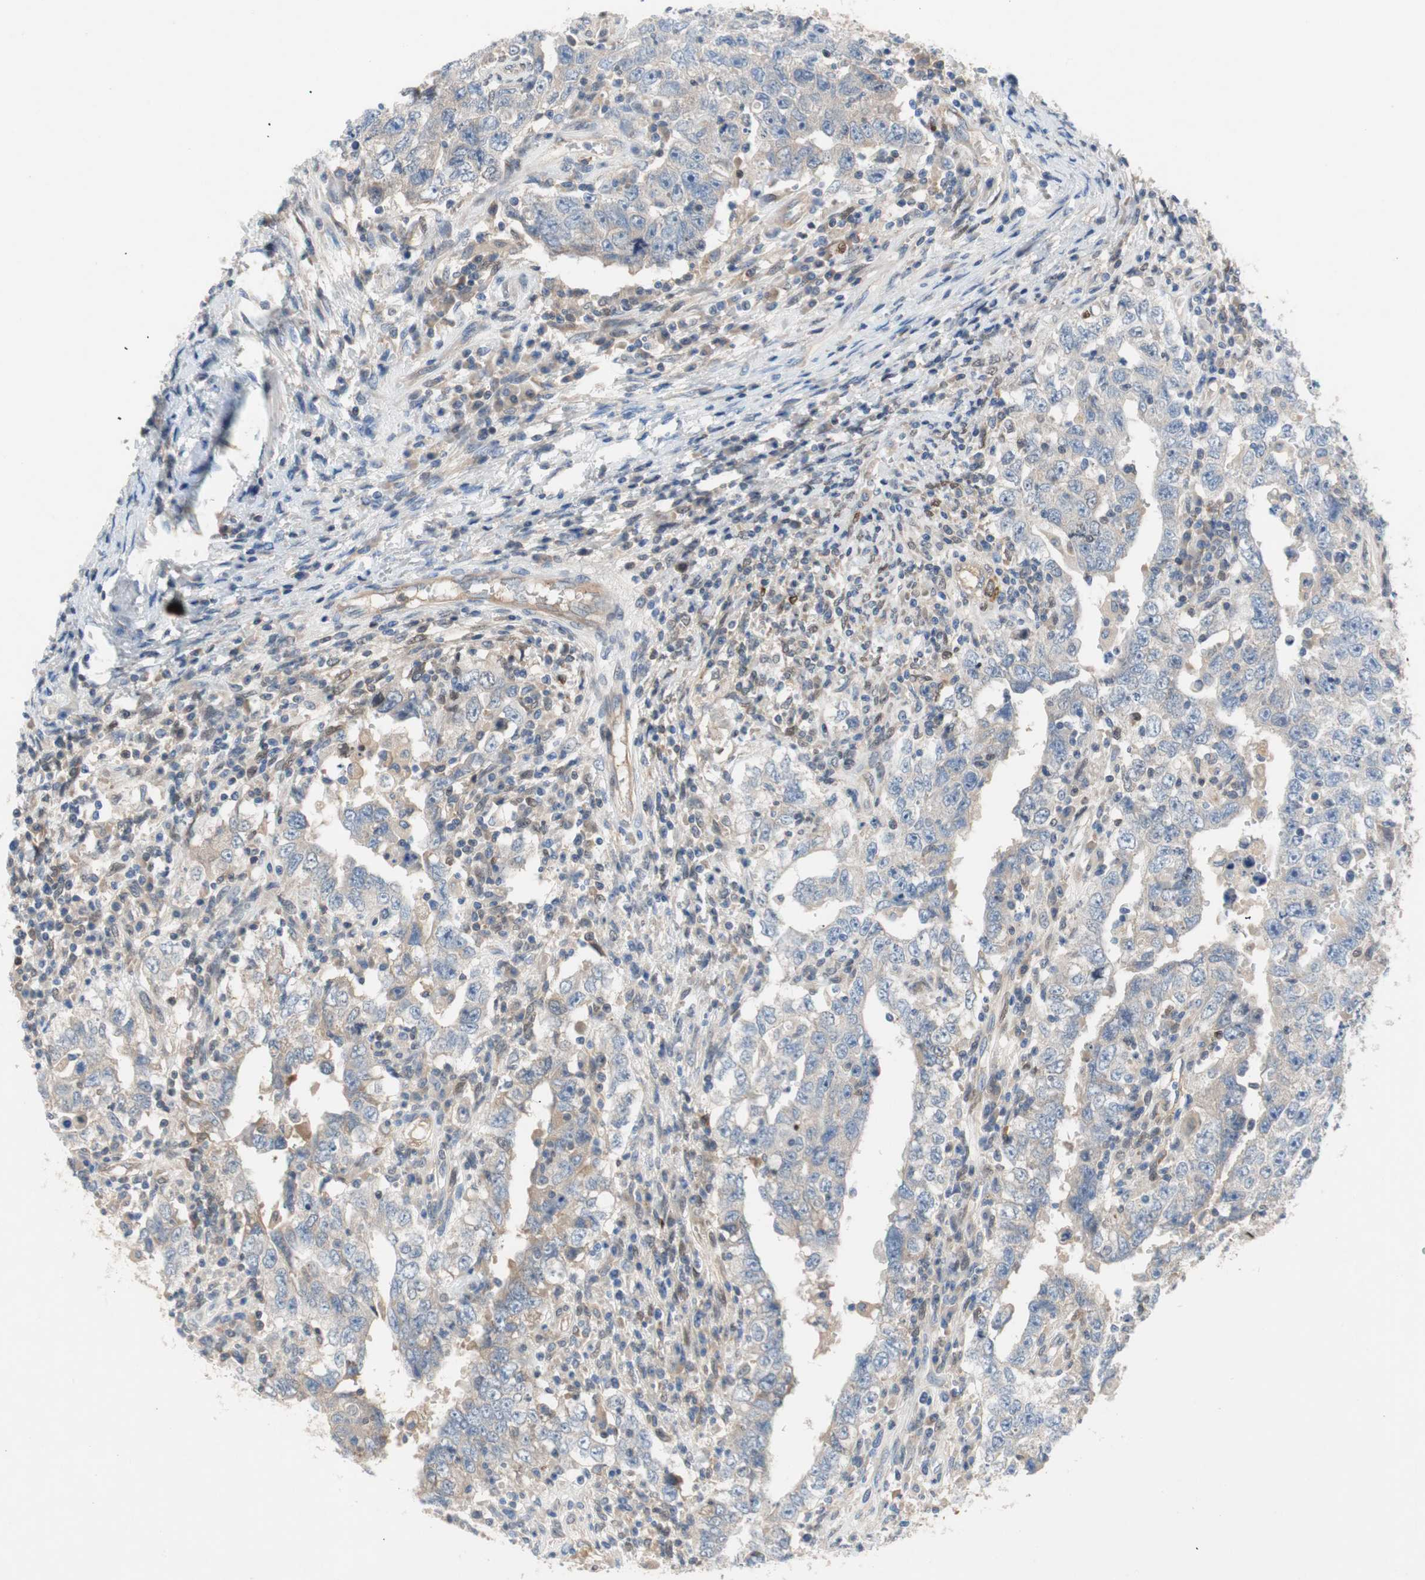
{"staining": {"intensity": "weak", "quantity": "<25%", "location": "cytoplasmic/membranous"}, "tissue": "testis cancer", "cell_type": "Tumor cells", "image_type": "cancer", "snomed": [{"axis": "morphology", "description": "Carcinoma, Embryonal, NOS"}, {"axis": "topography", "description": "Testis"}], "caption": "Human testis cancer stained for a protein using immunohistochemistry (IHC) reveals no staining in tumor cells.", "gene": "RELB", "patient": {"sex": "male", "age": 26}}